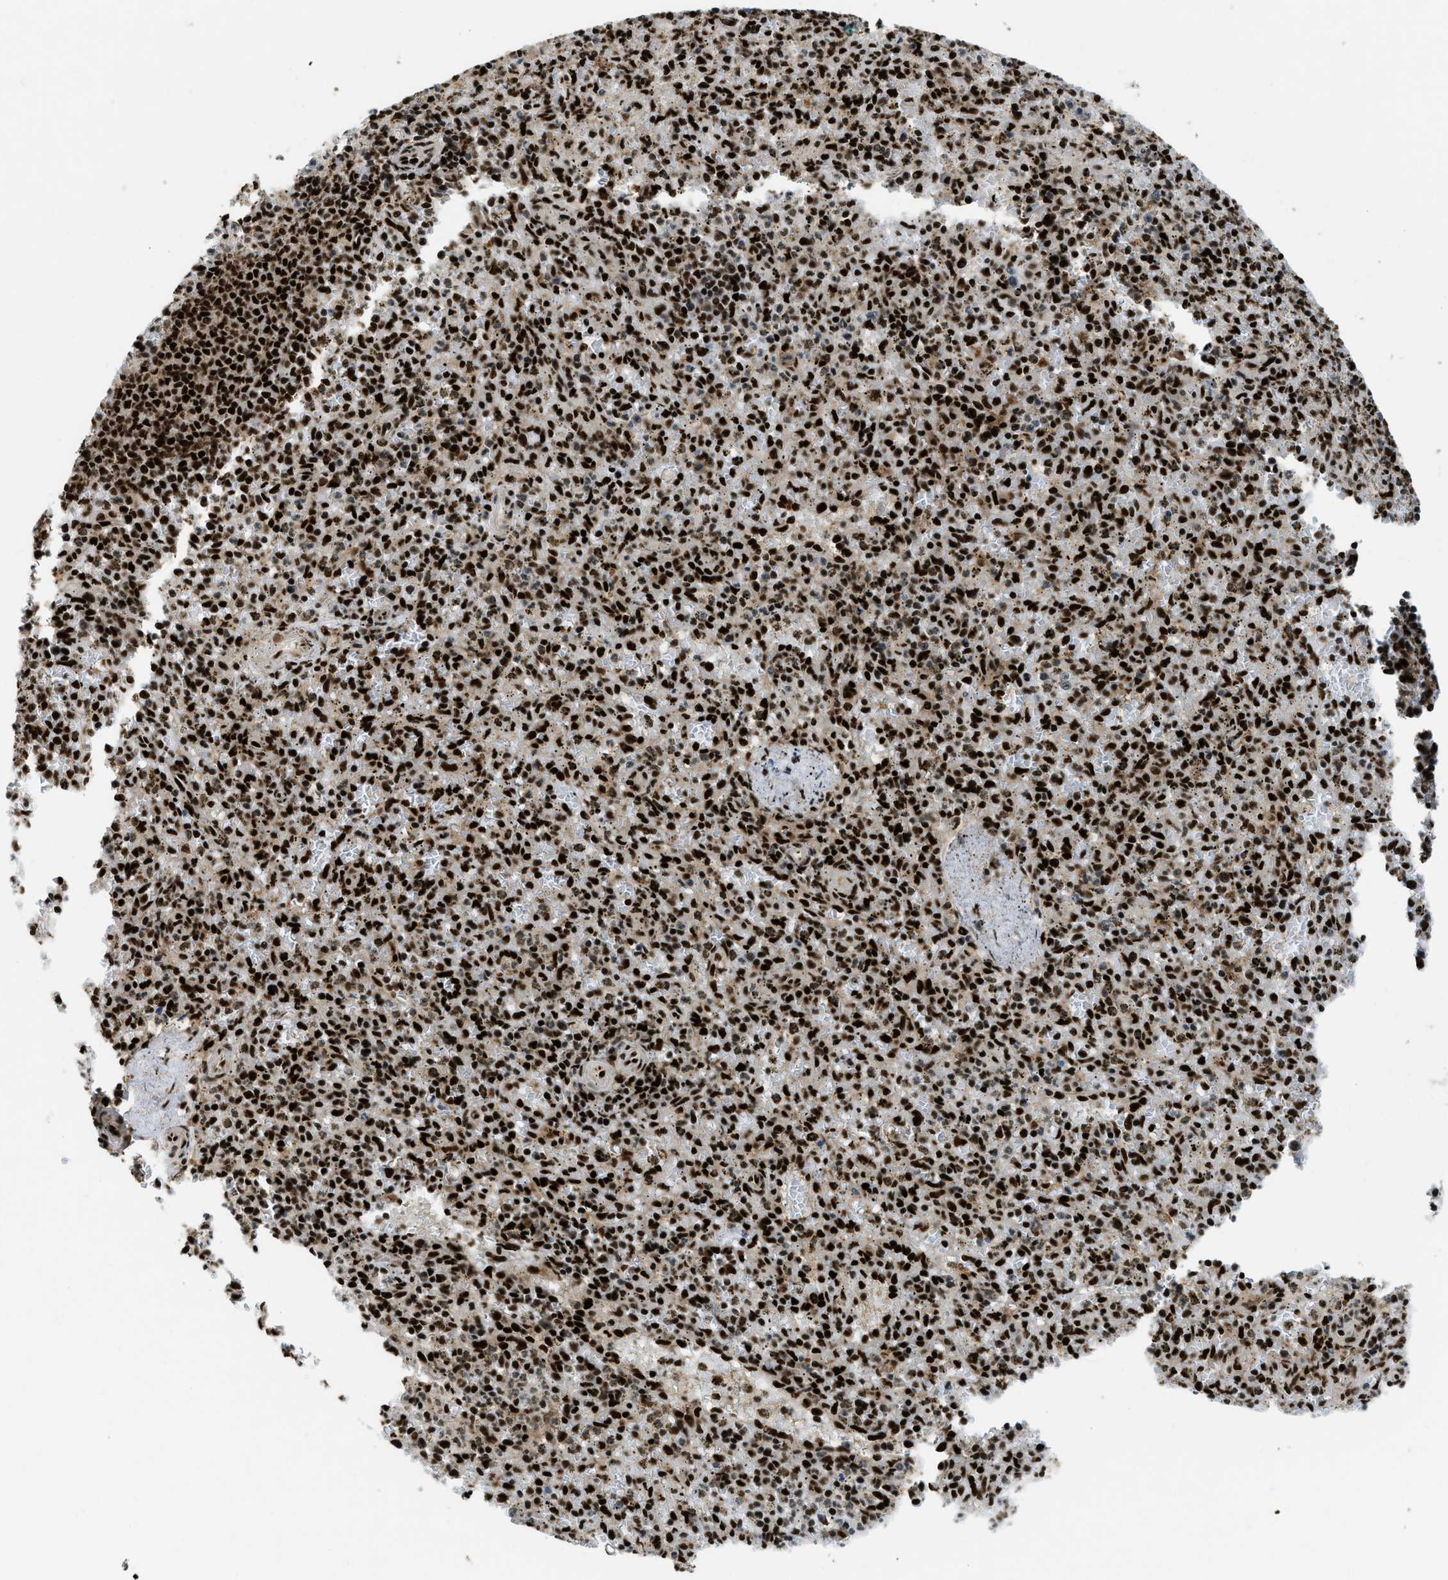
{"staining": {"intensity": "strong", "quantity": ">75%", "location": "nuclear"}, "tissue": "spleen", "cell_type": "Cells in red pulp", "image_type": "normal", "snomed": [{"axis": "morphology", "description": "Normal tissue, NOS"}, {"axis": "topography", "description": "Spleen"}], "caption": "A high amount of strong nuclear staining is identified in approximately >75% of cells in red pulp in benign spleen.", "gene": "RFX5", "patient": {"sex": "male", "age": 72}}